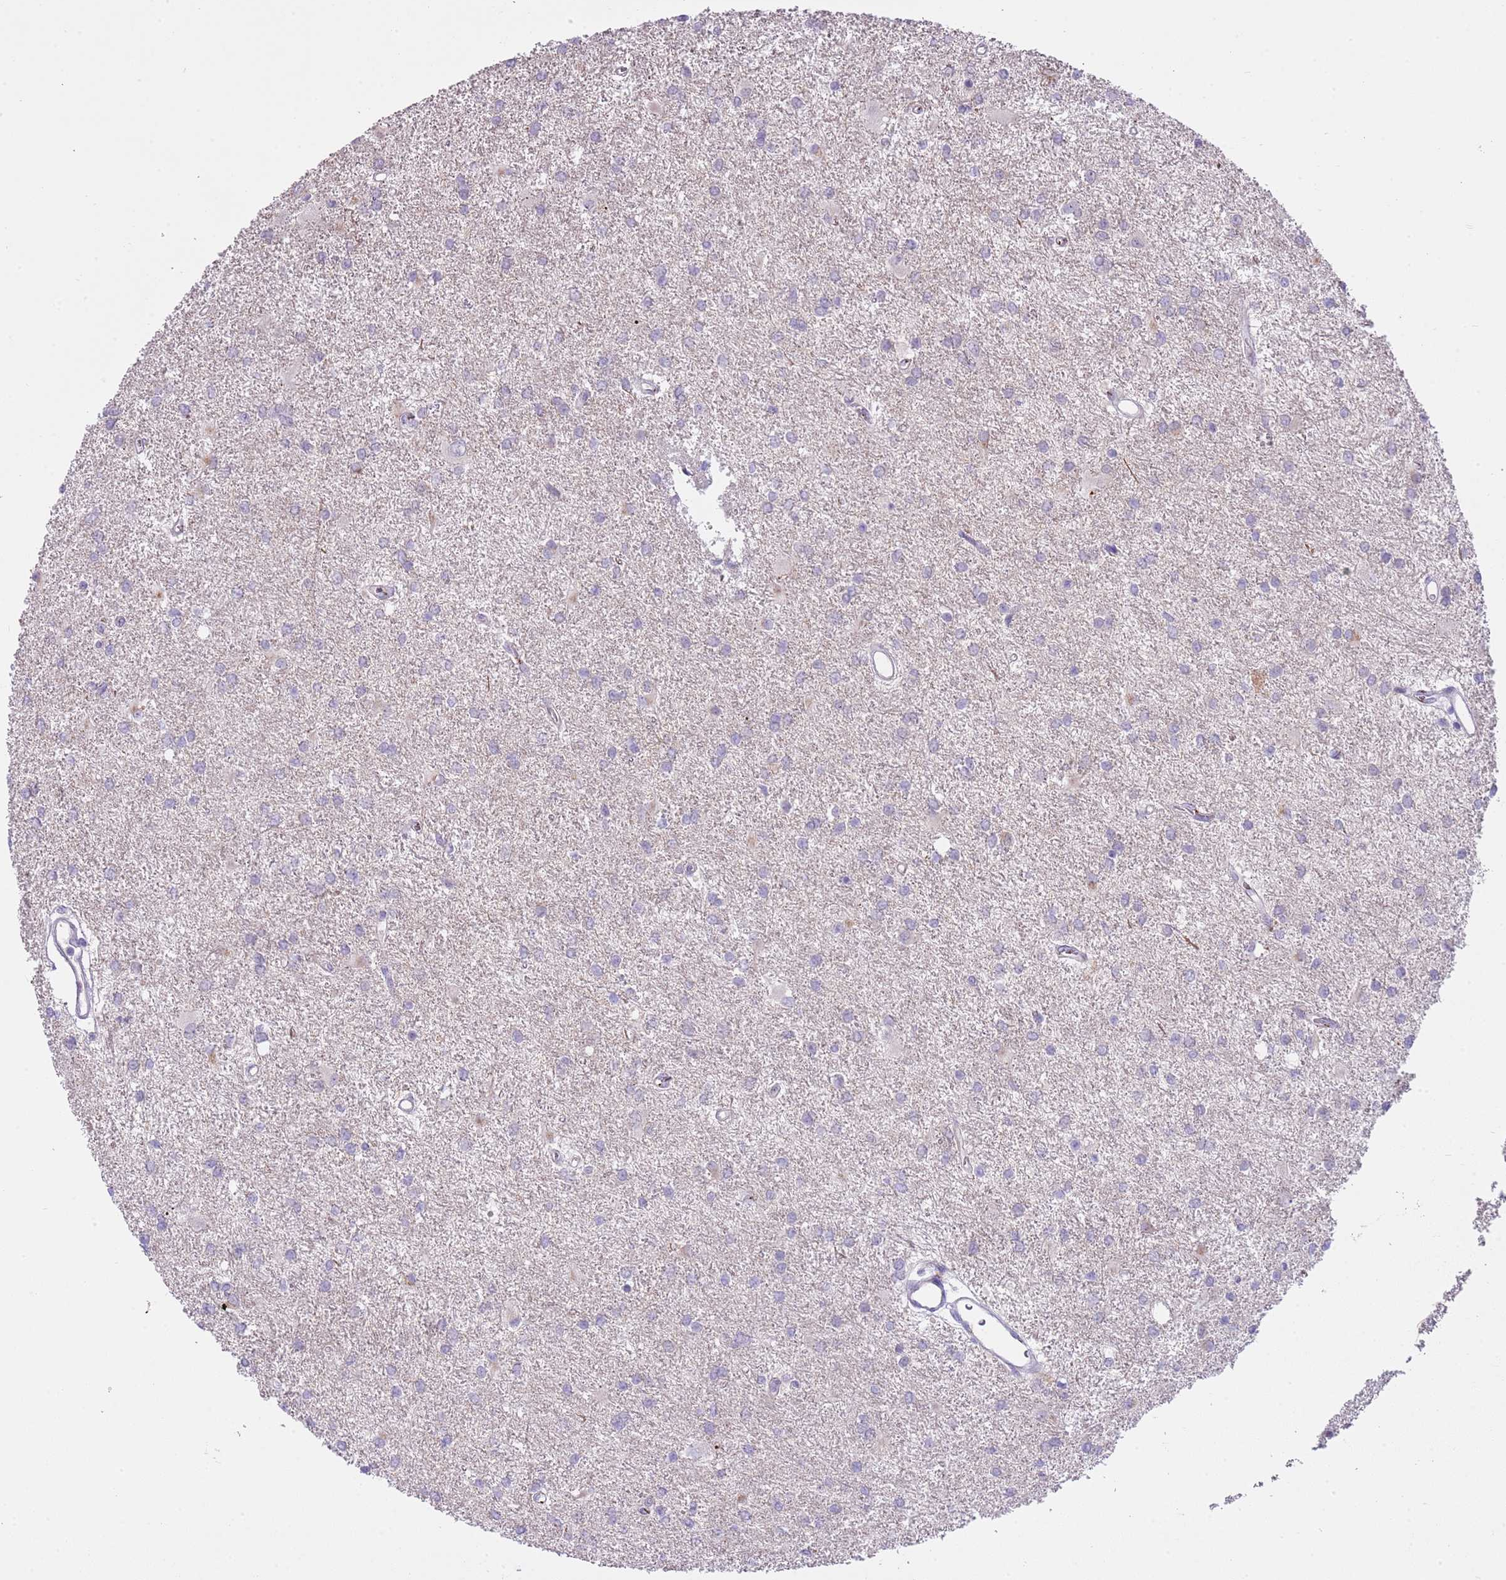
{"staining": {"intensity": "negative", "quantity": "none", "location": "none"}, "tissue": "glioma", "cell_type": "Tumor cells", "image_type": "cancer", "snomed": [{"axis": "morphology", "description": "Glioma, malignant, High grade"}, {"axis": "topography", "description": "Brain"}], "caption": "IHC of malignant glioma (high-grade) displays no positivity in tumor cells.", "gene": "FBRSL1", "patient": {"sex": "female", "age": 50}}